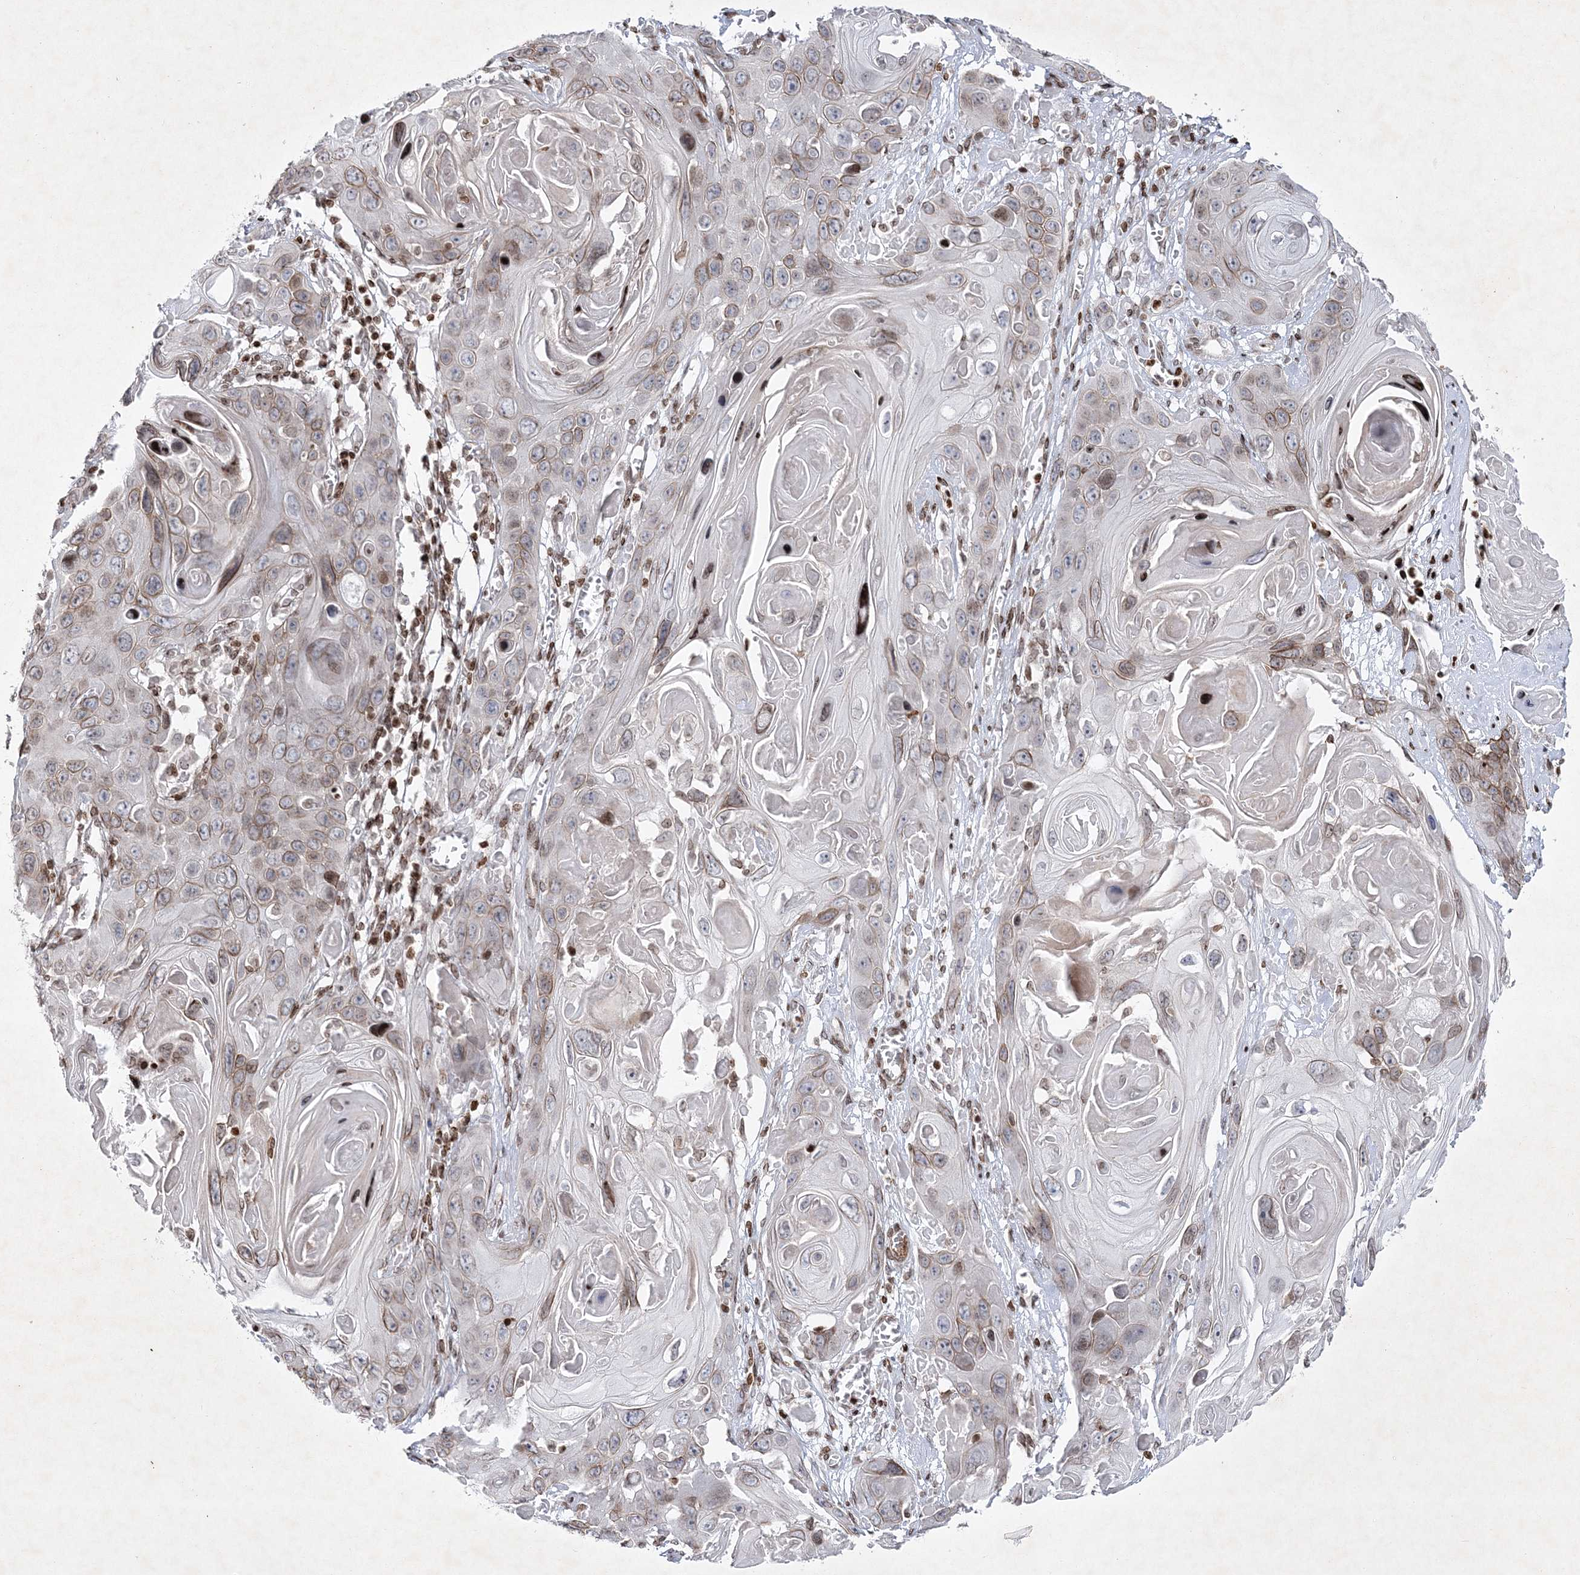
{"staining": {"intensity": "moderate", "quantity": "25%-75%", "location": "cytoplasmic/membranous"}, "tissue": "skin cancer", "cell_type": "Tumor cells", "image_type": "cancer", "snomed": [{"axis": "morphology", "description": "Squamous cell carcinoma, NOS"}, {"axis": "topography", "description": "Skin"}], "caption": "A micrograph of human skin cancer stained for a protein exhibits moderate cytoplasmic/membranous brown staining in tumor cells.", "gene": "SMIM29", "patient": {"sex": "male", "age": 55}}